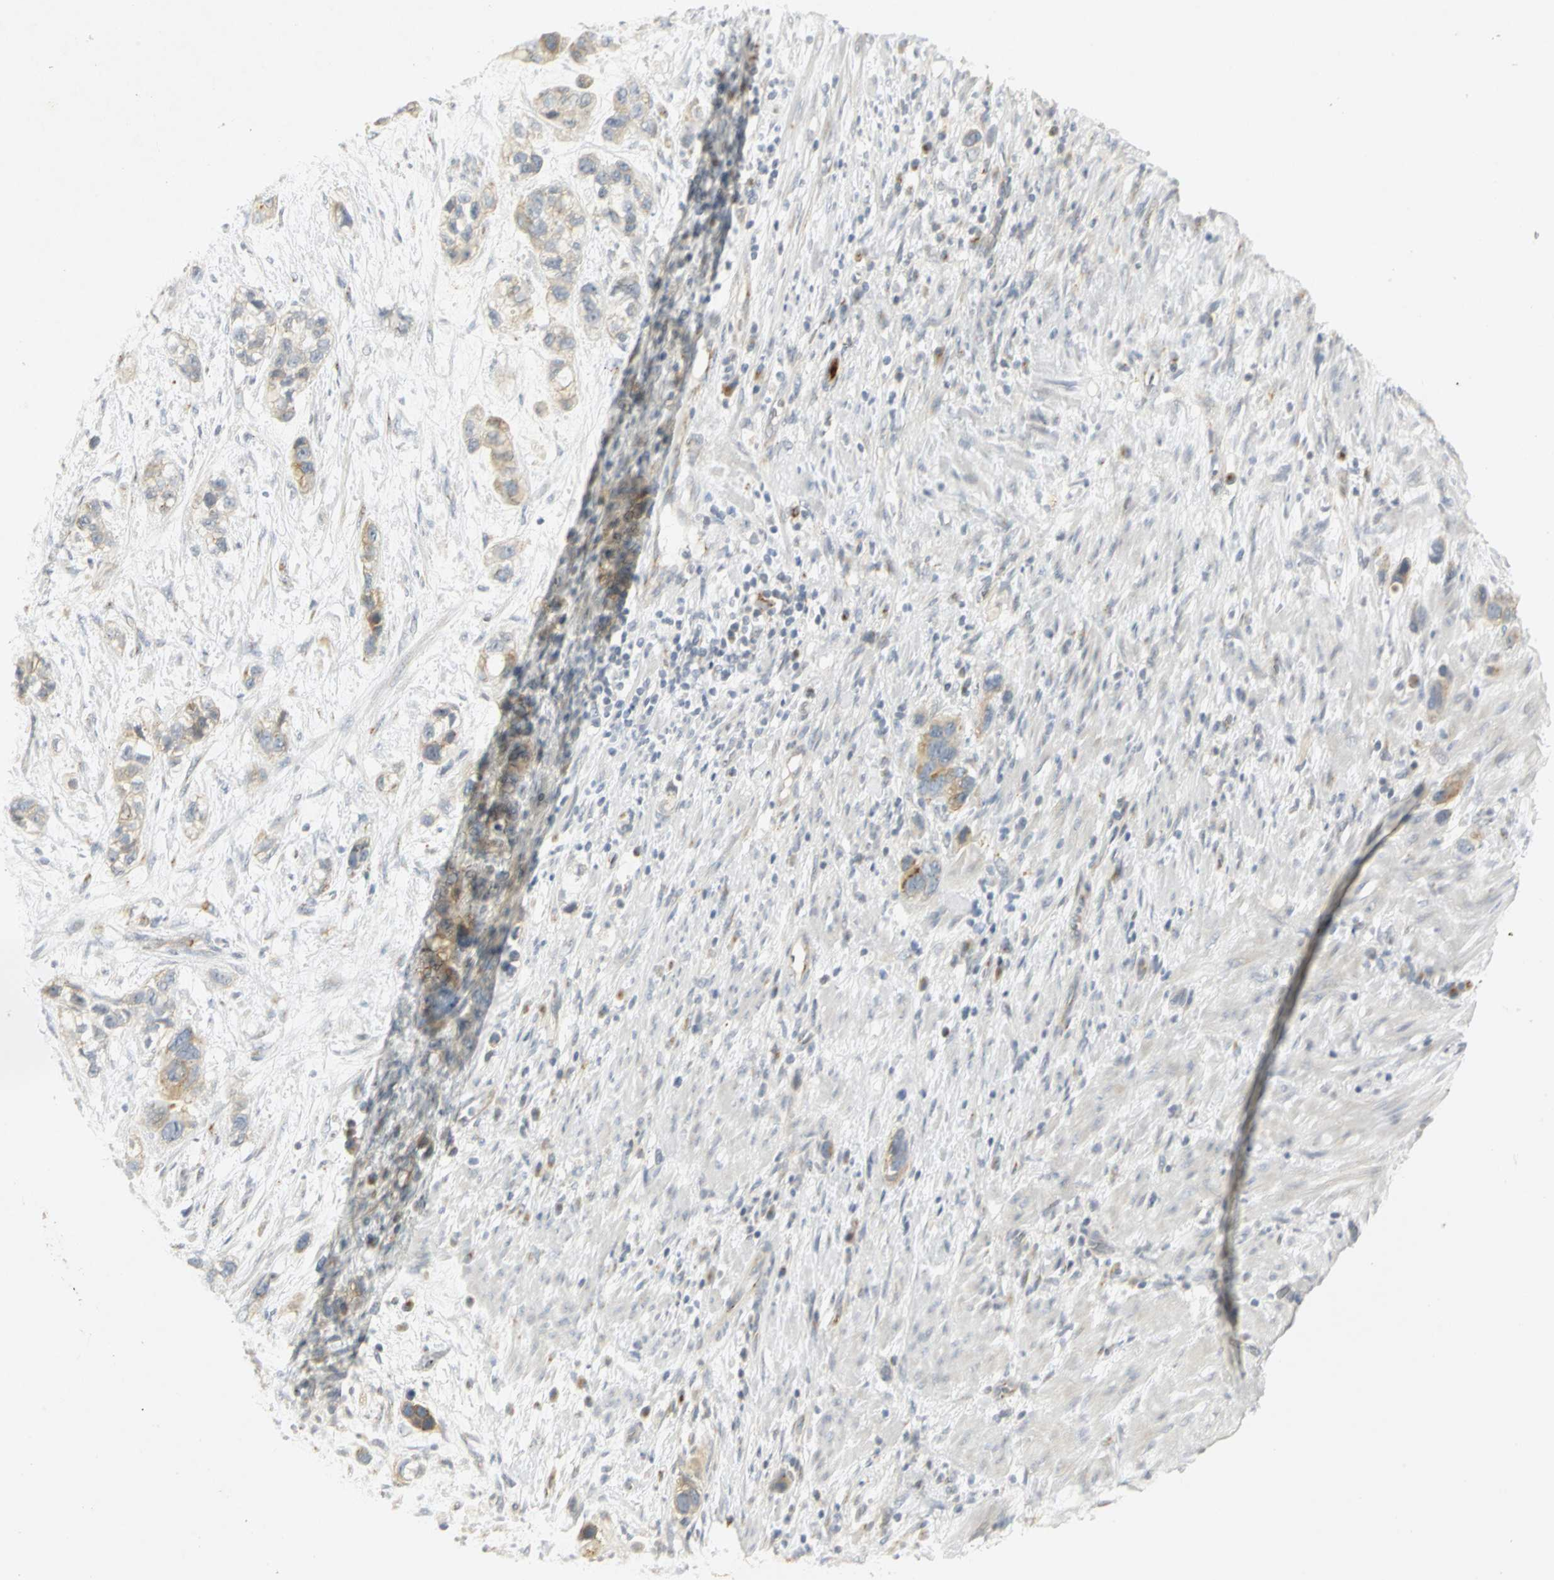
{"staining": {"intensity": "weak", "quantity": "25%-75%", "location": "cytoplasmic/membranous"}, "tissue": "stomach cancer", "cell_type": "Tumor cells", "image_type": "cancer", "snomed": [{"axis": "morphology", "description": "Adenocarcinoma, NOS"}, {"axis": "topography", "description": "Stomach, lower"}], "caption": "The photomicrograph reveals immunohistochemical staining of adenocarcinoma (stomach). There is weak cytoplasmic/membranous expression is present in approximately 25%-75% of tumor cells.", "gene": "TM9SF2", "patient": {"sex": "female", "age": 93}}